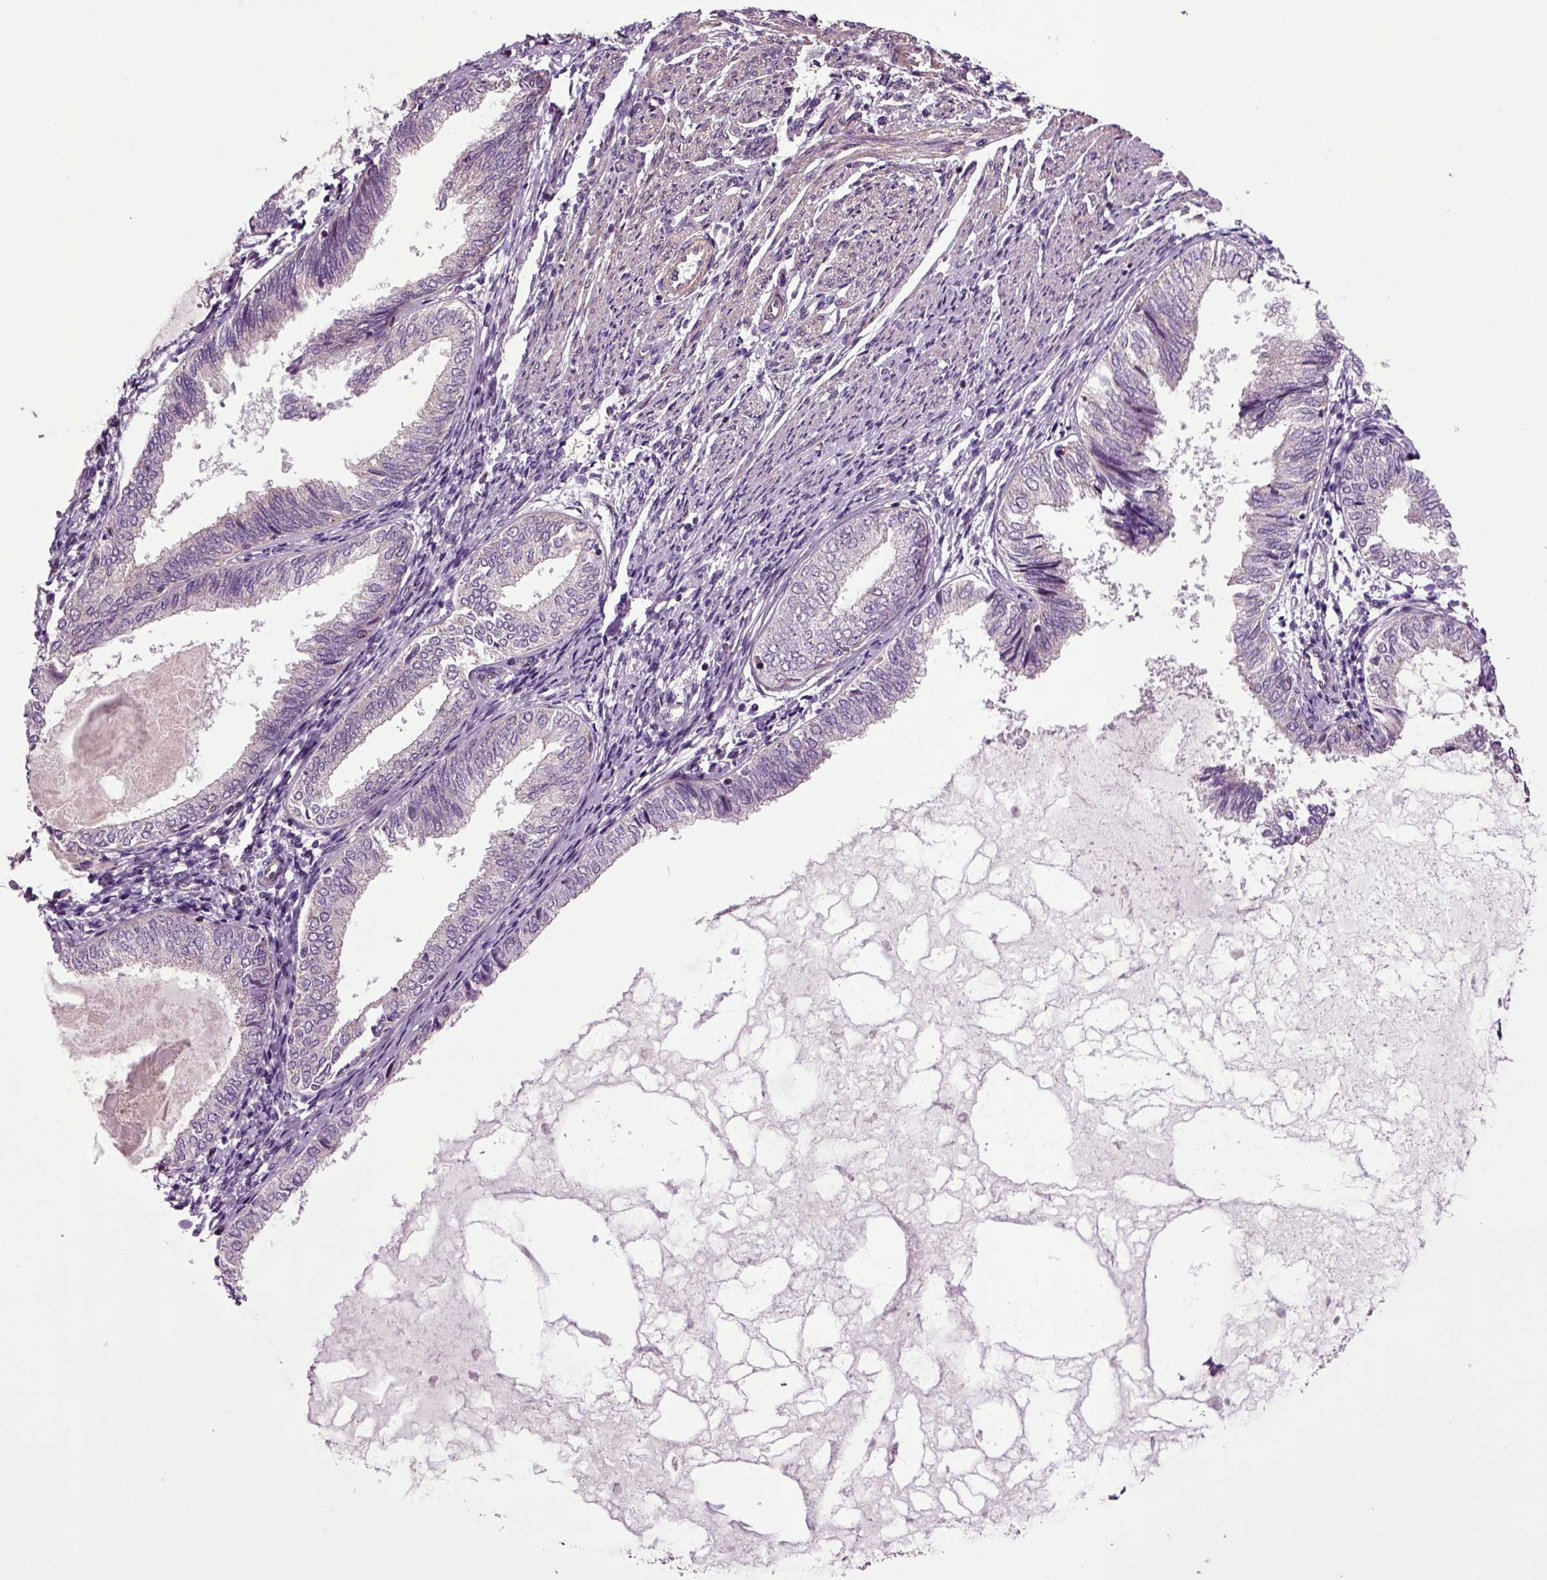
{"staining": {"intensity": "negative", "quantity": "none", "location": "none"}, "tissue": "endometrial cancer", "cell_type": "Tumor cells", "image_type": "cancer", "snomed": [{"axis": "morphology", "description": "Adenocarcinoma, NOS"}, {"axis": "topography", "description": "Endometrium"}], "caption": "Human endometrial cancer stained for a protein using IHC exhibits no expression in tumor cells.", "gene": "HAGHL", "patient": {"sex": "female", "age": 68}}